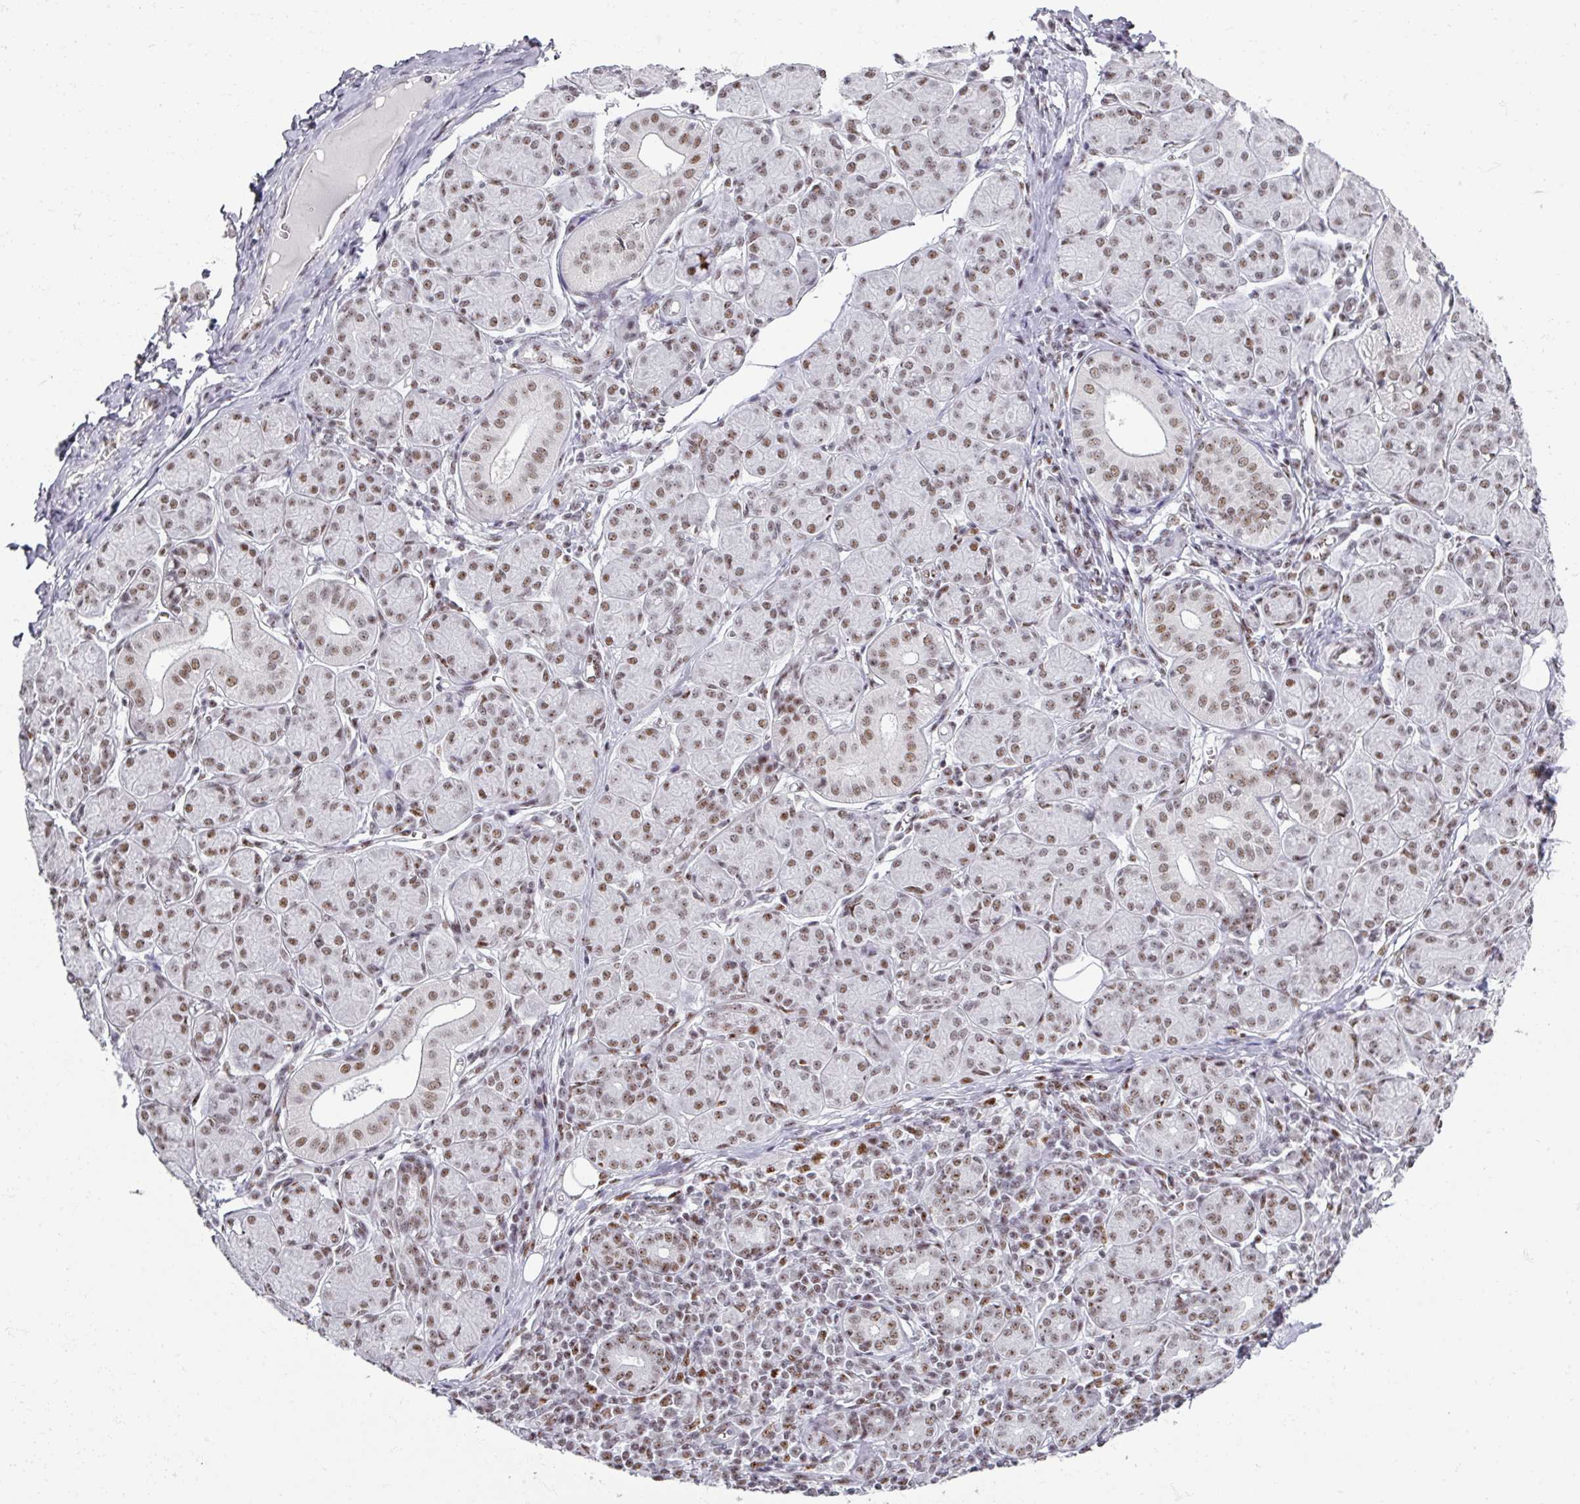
{"staining": {"intensity": "moderate", "quantity": ">75%", "location": "nuclear"}, "tissue": "salivary gland", "cell_type": "Glandular cells", "image_type": "normal", "snomed": [{"axis": "morphology", "description": "Normal tissue, NOS"}, {"axis": "morphology", "description": "Inflammation, NOS"}, {"axis": "topography", "description": "Lymph node"}, {"axis": "topography", "description": "Salivary gland"}], "caption": "Glandular cells exhibit medium levels of moderate nuclear staining in approximately >75% of cells in unremarkable salivary gland. The staining was performed using DAB to visualize the protein expression in brown, while the nuclei were stained in blue with hematoxylin (Magnification: 20x).", "gene": "ADAR", "patient": {"sex": "male", "age": 3}}